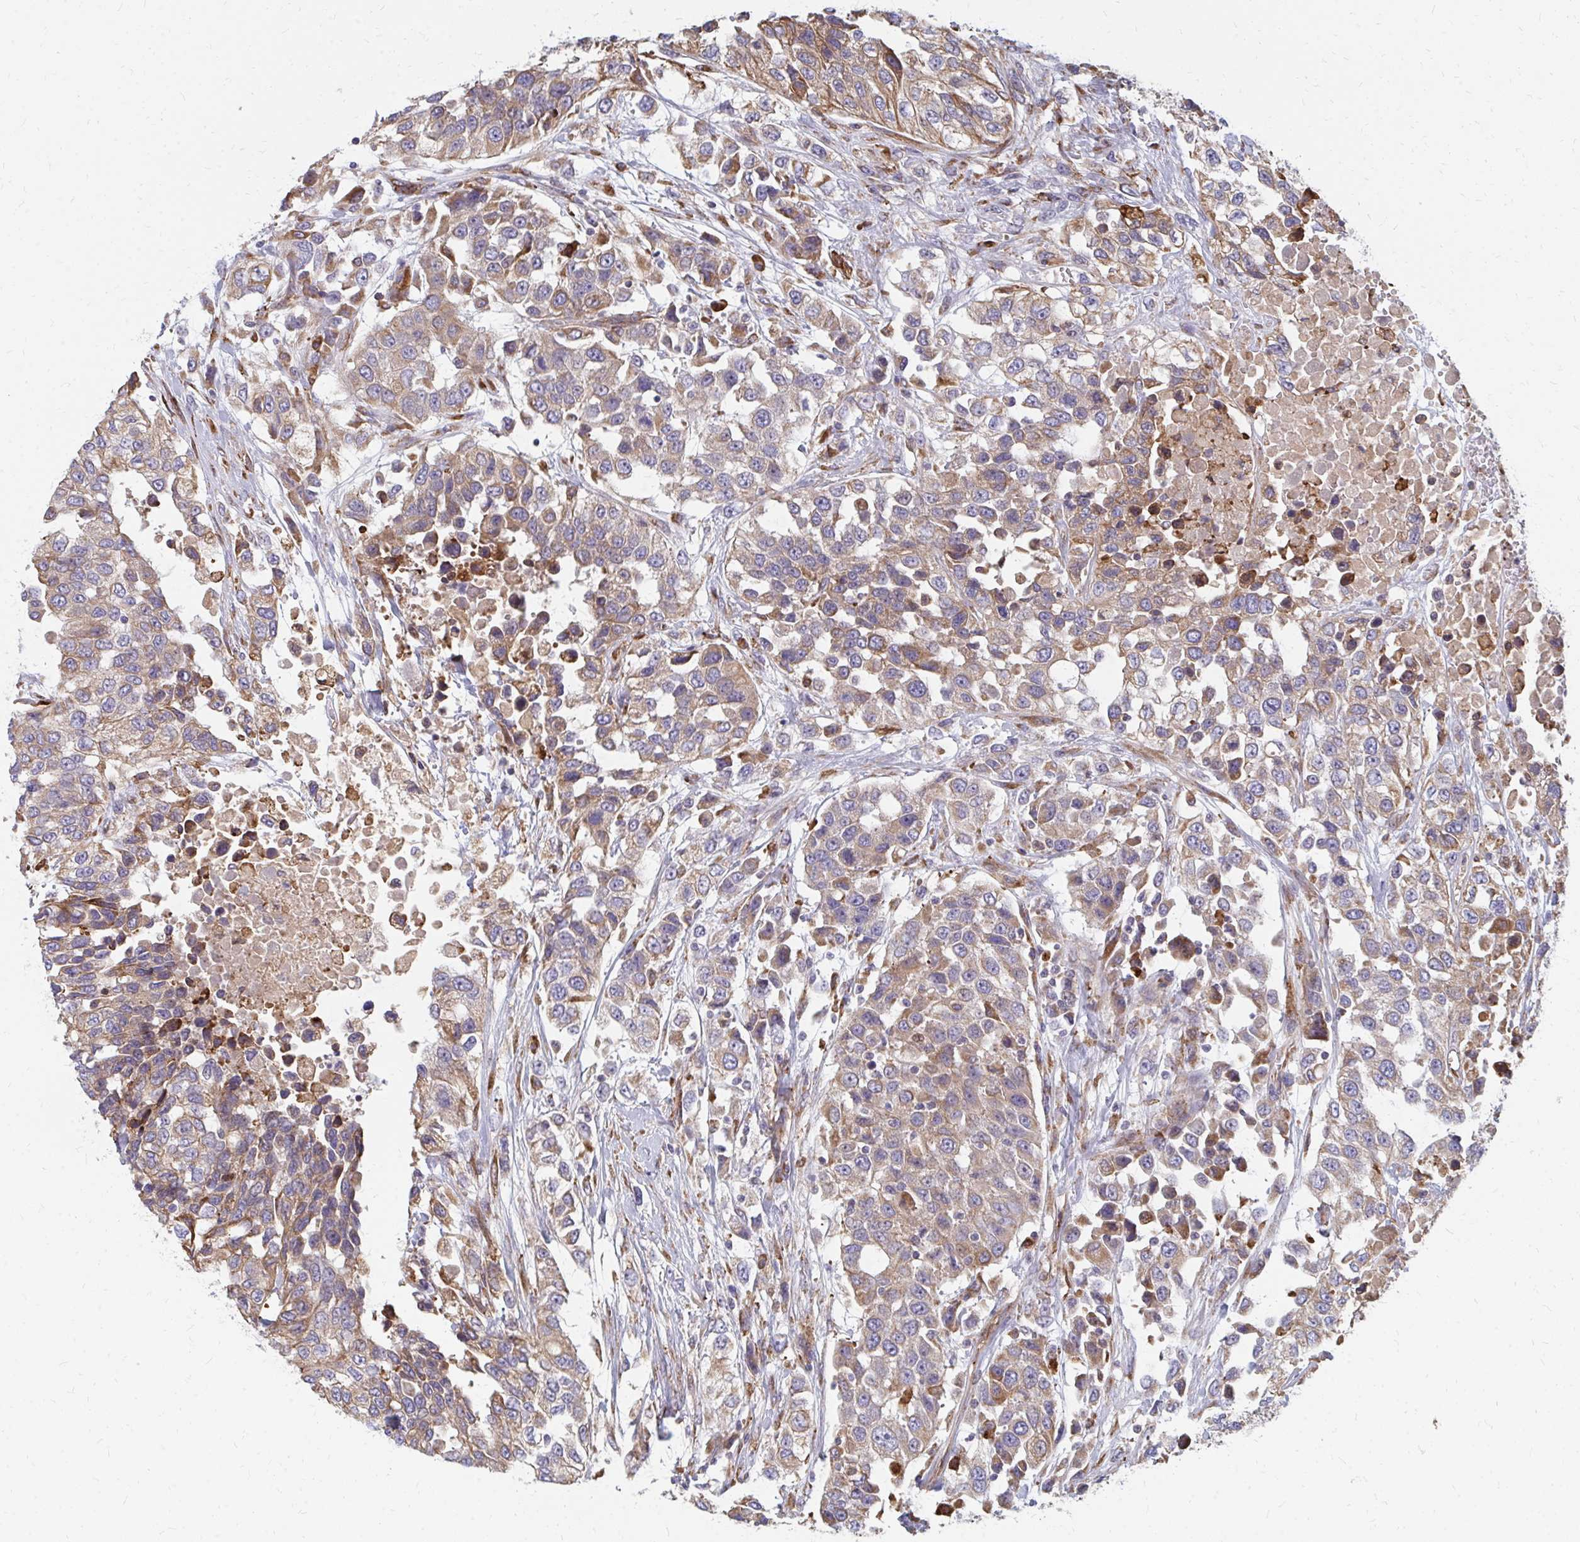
{"staining": {"intensity": "weak", "quantity": "25%-75%", "location": "cytoplasmic/membranous"}, "tissue": "urothelial cancer", "cell_type": "Tumor cells", "image_type": "cancer", "snomed": [{"axis": "morphology", "description": "Urothelial carcinoma, High grade"}, {"axis": "topography", "description": "Urinary bladder"}], "caption": "Urothelial carcinoma (high-grade) stained with DAB immunohistochemistry (IHC) displays low levels of weak cytoplasmic/membranous positivity in about 25%-75% of tumor cells. The staining was performed using DAB to visualize the protein expression in brown, while the nuclei were stained in blue with hematoxylin (Magnification: 20x).", "gene": "PPP1R13L", "patient": {"sex": "female", "age": 80}}